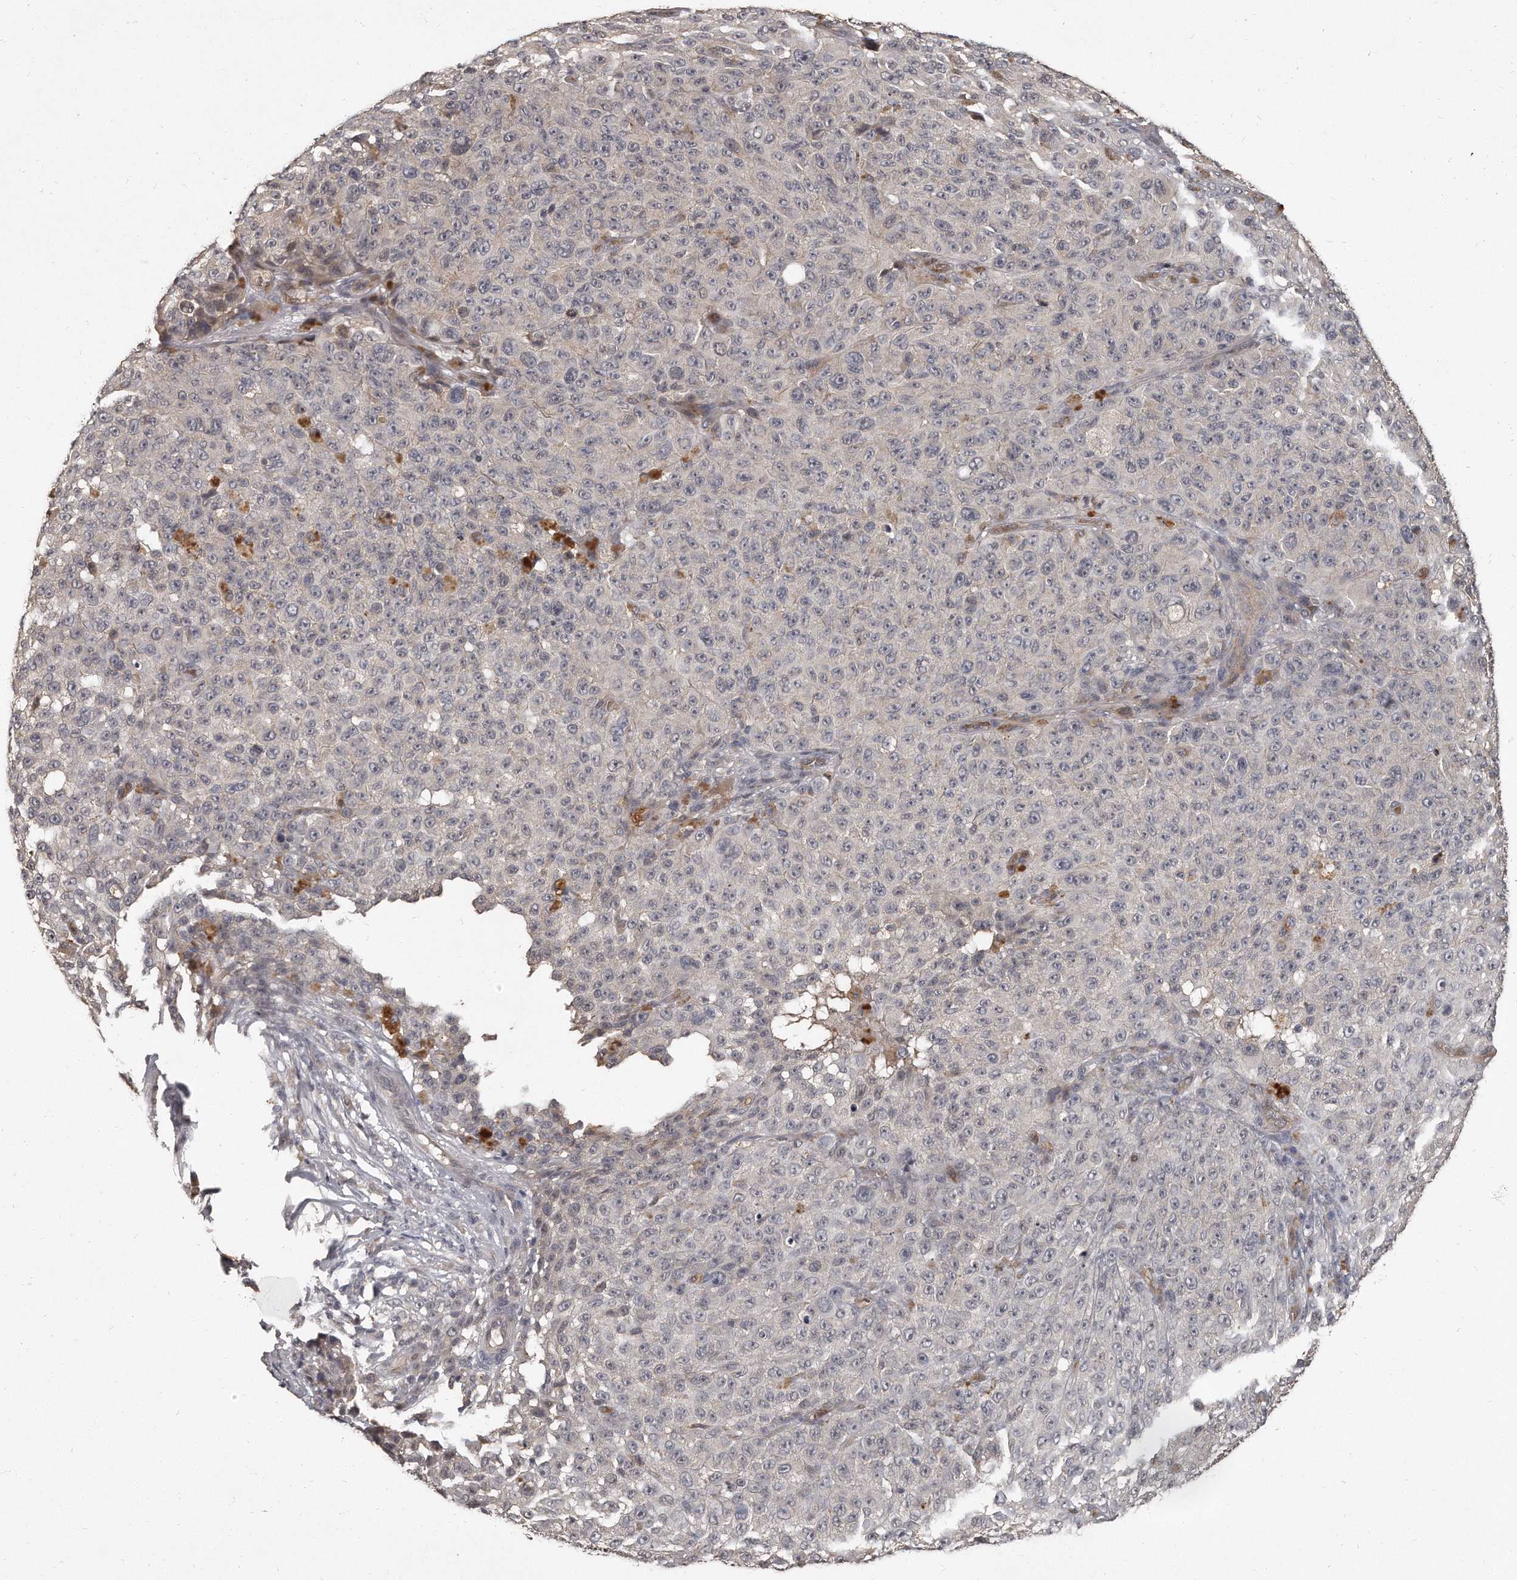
{"staining": {"intensity": "negative", "quantity": "none", "location": "none"}, "tissue": "melanoma", "cell_type": "Tumor cells", "image_type": "cancer", "snomed": [{"axis": "morphology", "description": "Malignant melanoma, NOS"}, {"axis": "topography", "description": "Skin"}], "caption": "IHC micrograph of human melanoma stained for a protein (brown), which demonstrates no positivity in tumor cells.", "gene": "GRB10", "patient": {"sex": "female", "age": 82}}